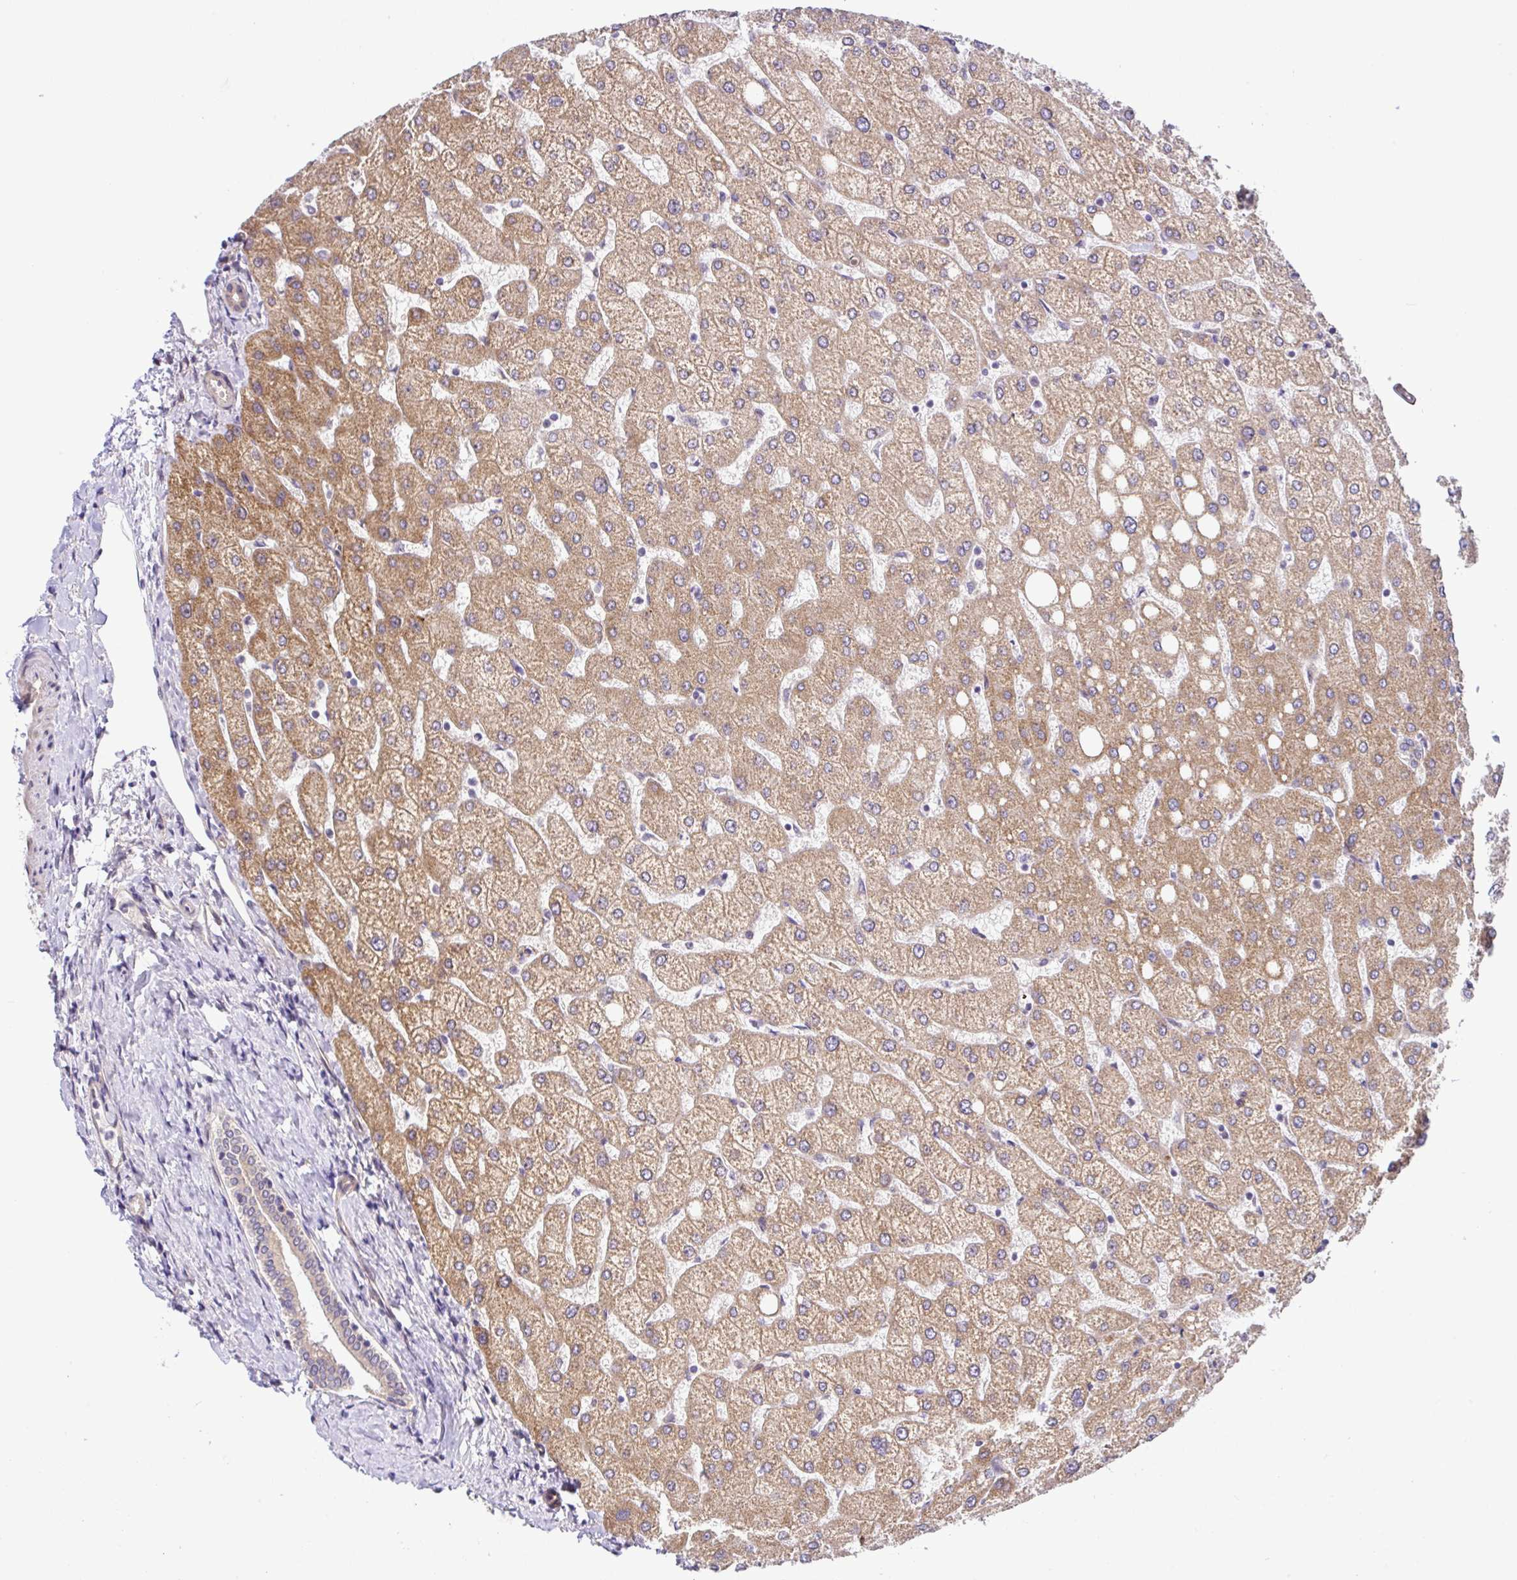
{"staining": {"intensity": "weak", "quantity": "25%-75%", "location": "cytoplasmic/membranous"}, "tissue": "liver", "cell_type": "Cholangiocytes", "image_type": "normal", "snomed": [{"axis": "morphology", "description": "Normal tissue, NOS"}, {"axis": "topography", "description": "Liver"}], "caption": "High-magnification brightfield microscopy of benign liver stained with DAB (3,3'-diaminobenzidine) (brown) and counterstained with hematoxylin (blue). cholangiocytes exhibit weak cytoplasmic/membranous expression is identified in about25%-75% of cells.", "gene": "UBE4A", "patient": {"sex": "female", "age": 54}}